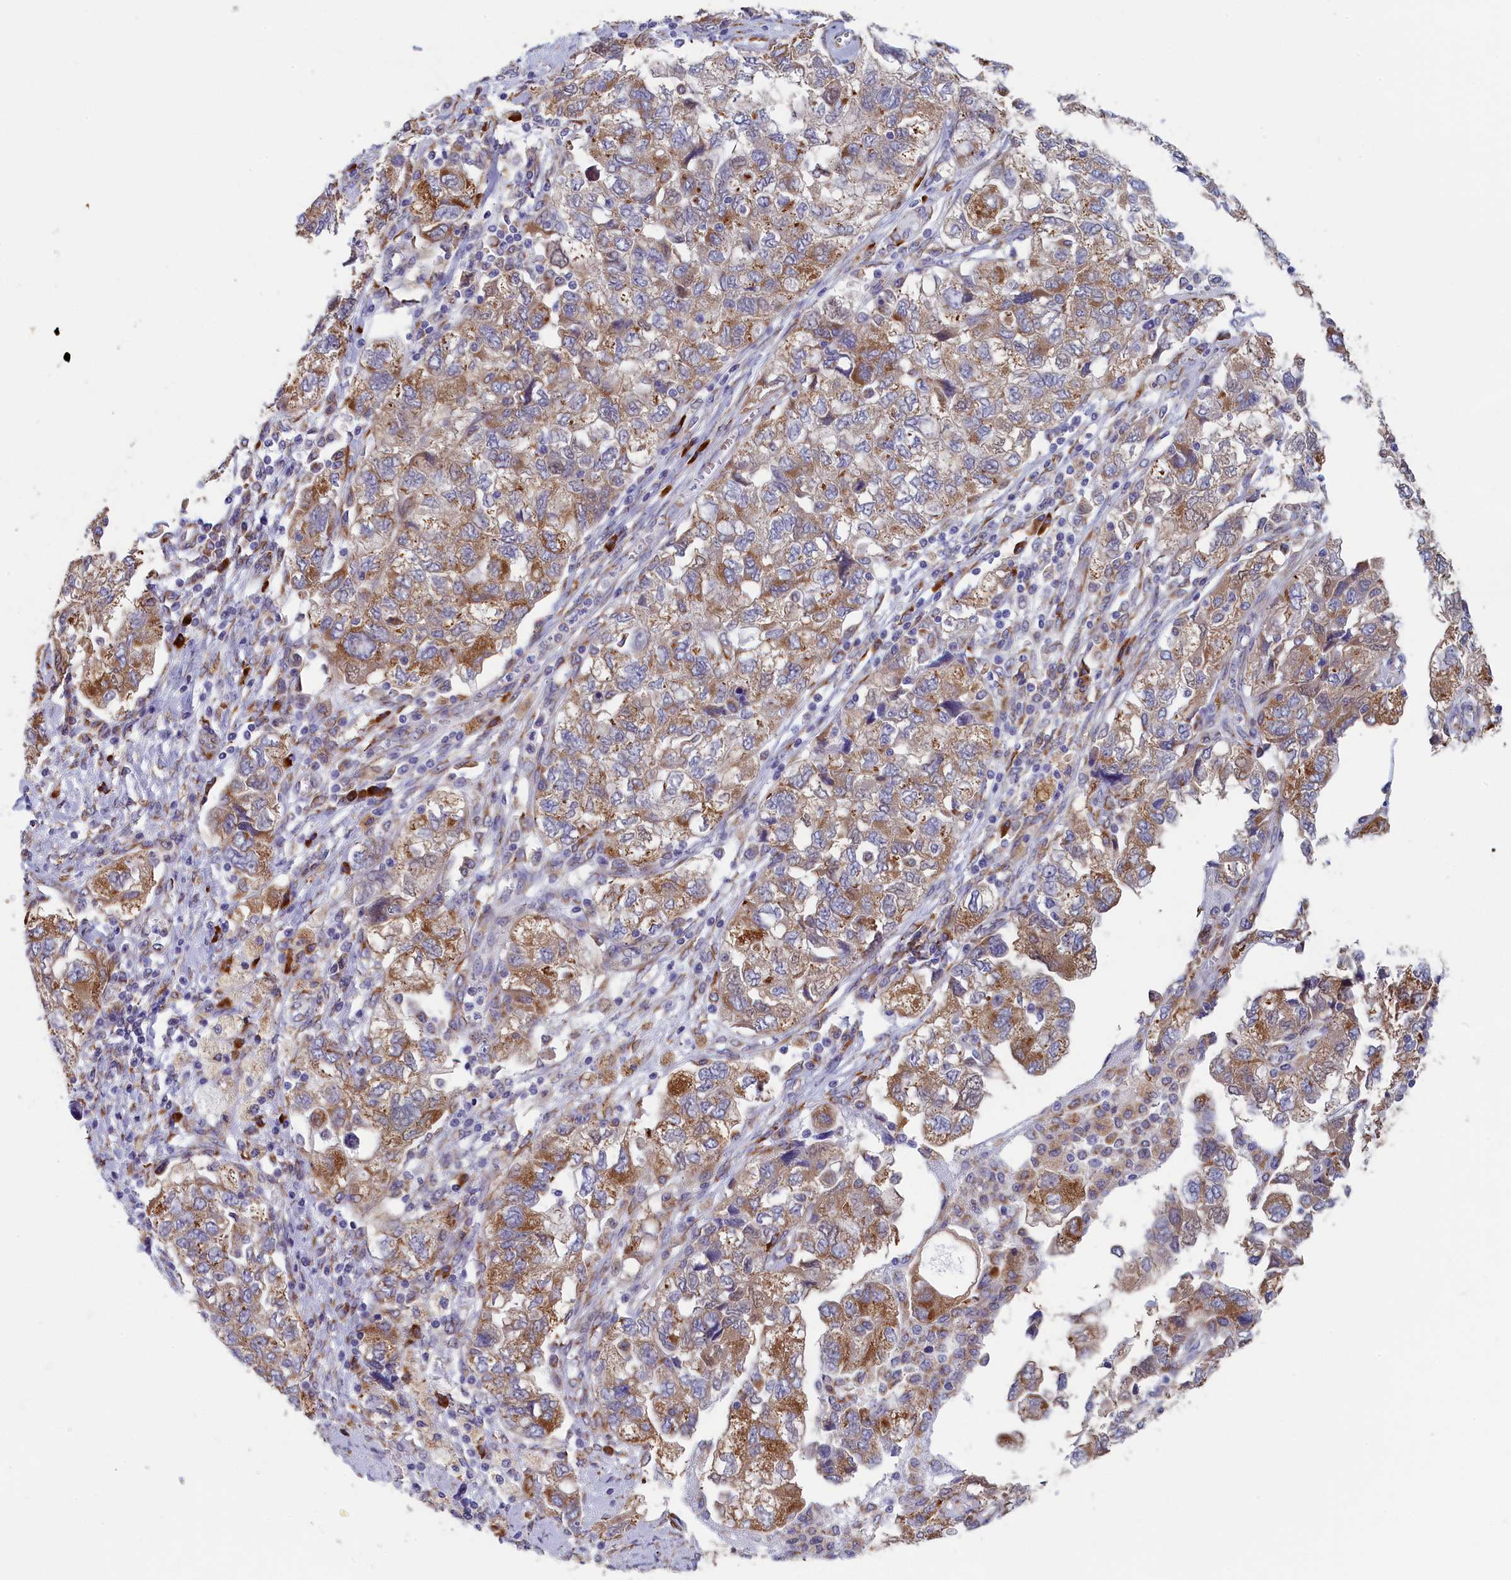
{"staining": {"intensity": "moderate", "quantity": "25%-75%", "location": "cytoplasmic/membranous"}, "tissue": "ovarian cancer", "cell_type": "Tumor cells", "image_type": "cancer", "snomed": [{"axis": "morphology", "description": "Carcinoma, NOS"}, {"axis": "morphology", "description": "Cystadenocarcinoma, serous, NOS"}, {"axis": "topography", "description": "Ovary"}], "caption": "Ovarian cancer (serous cystadenocarcinoma) stained with immunohistochemistry demonstrates moderate cytoplasmic/membranous expression in approximately 25%-75% of tumor cells. (IHC, brightfield microscopy, high magnification).", "gene": "CCDC68", "patient": {"sex": "female", "age": 69}}